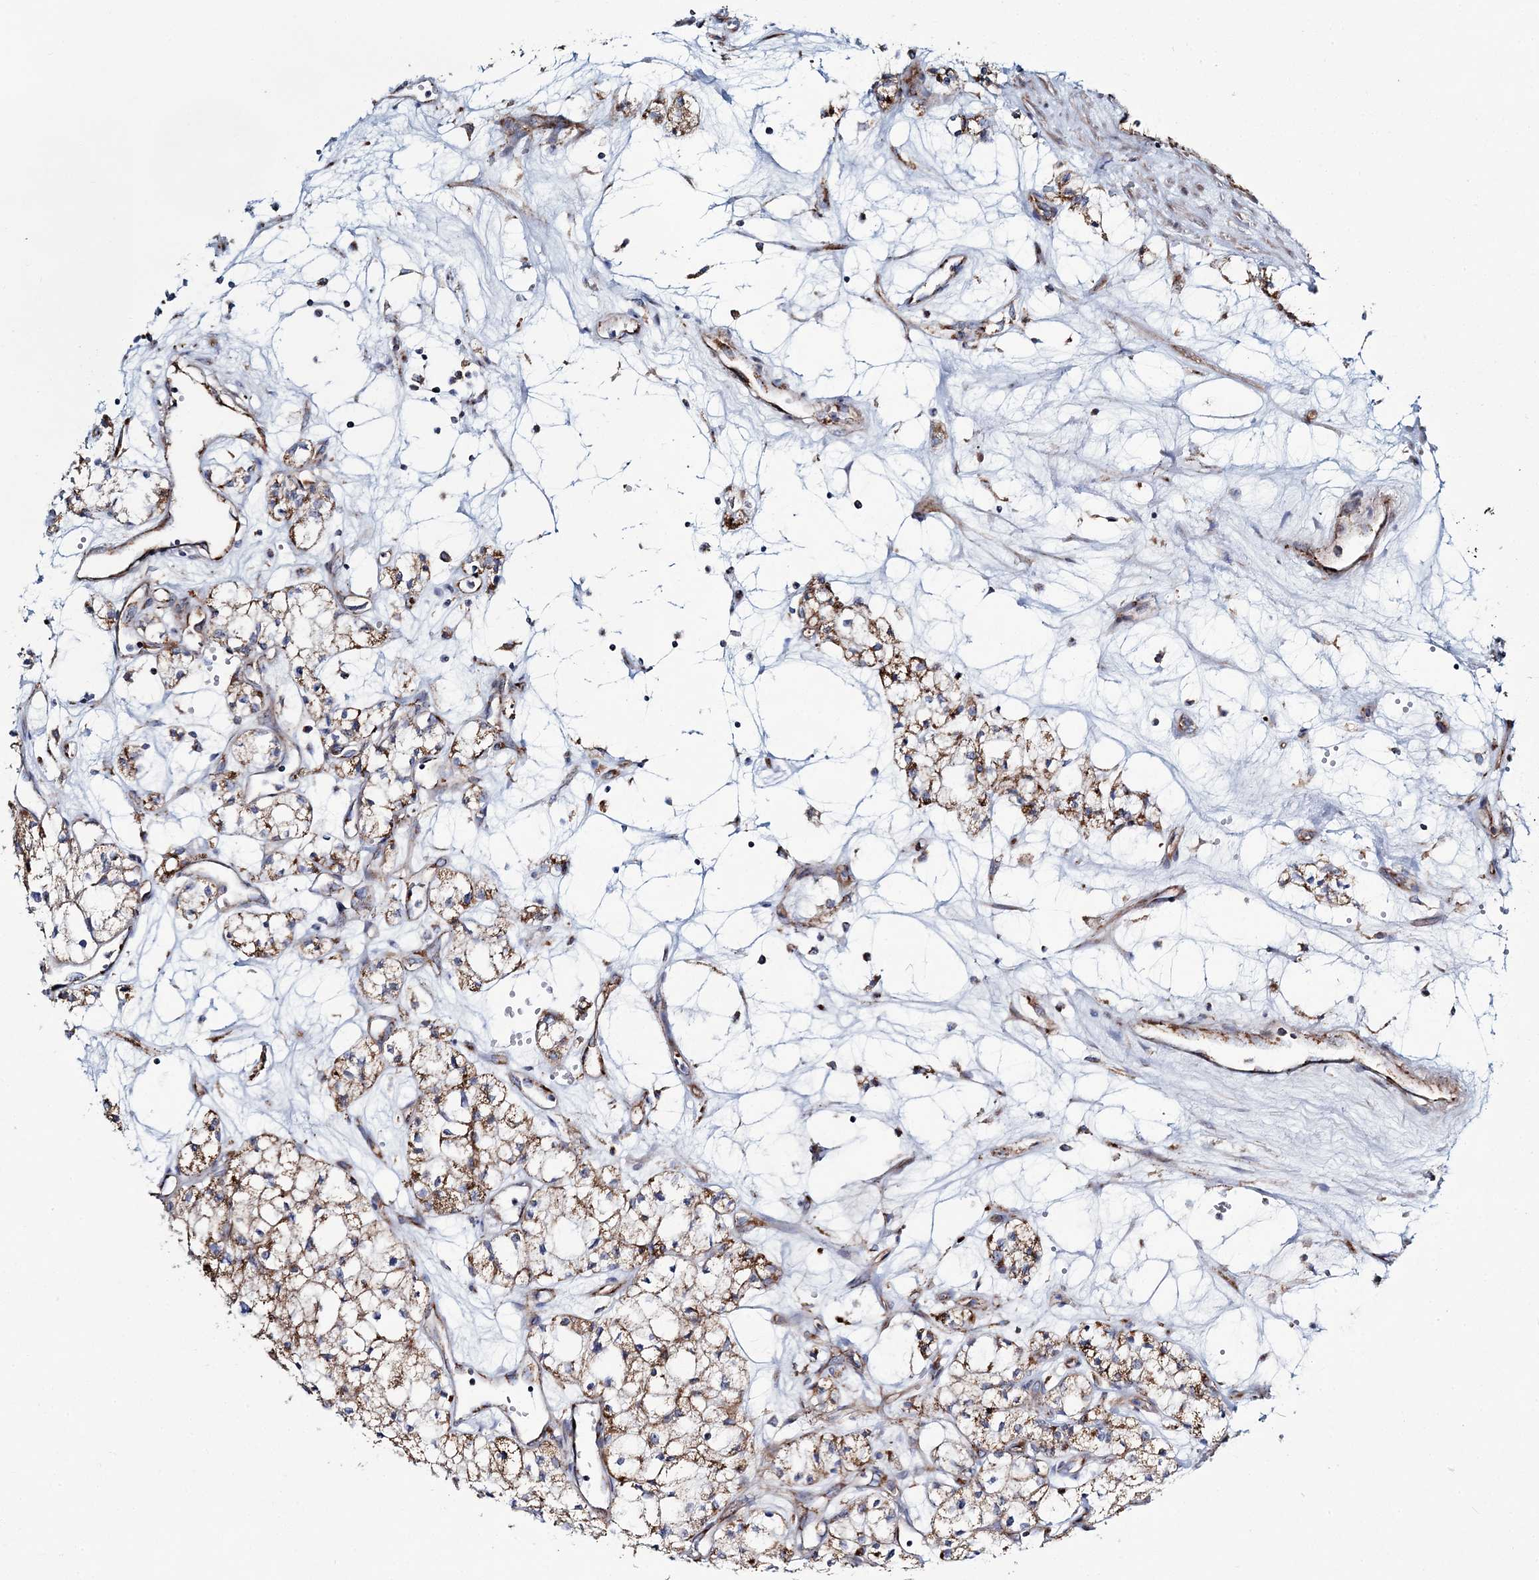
{"staining": {"intensity": "moderate", "quantity": ">75%", "location": "cytoplasmic/membranous"}, "tissue": "renal cancer", "cell_type": "Tumor cells", "image_type": "cancer", "snomed": [{"axis": "morphology", "description": "Adenocarcinoma, NOS"}, {"axis": "topography", "description": "Kidney"}], "caption": "This is an image of IHC staining of renal adenocarcinoma, which shows moderate staining in the cytoplasmic/membranous of tumor cells.", "gene": "ARHGAP6", "patient": {"sex": "male", "age": 59}}